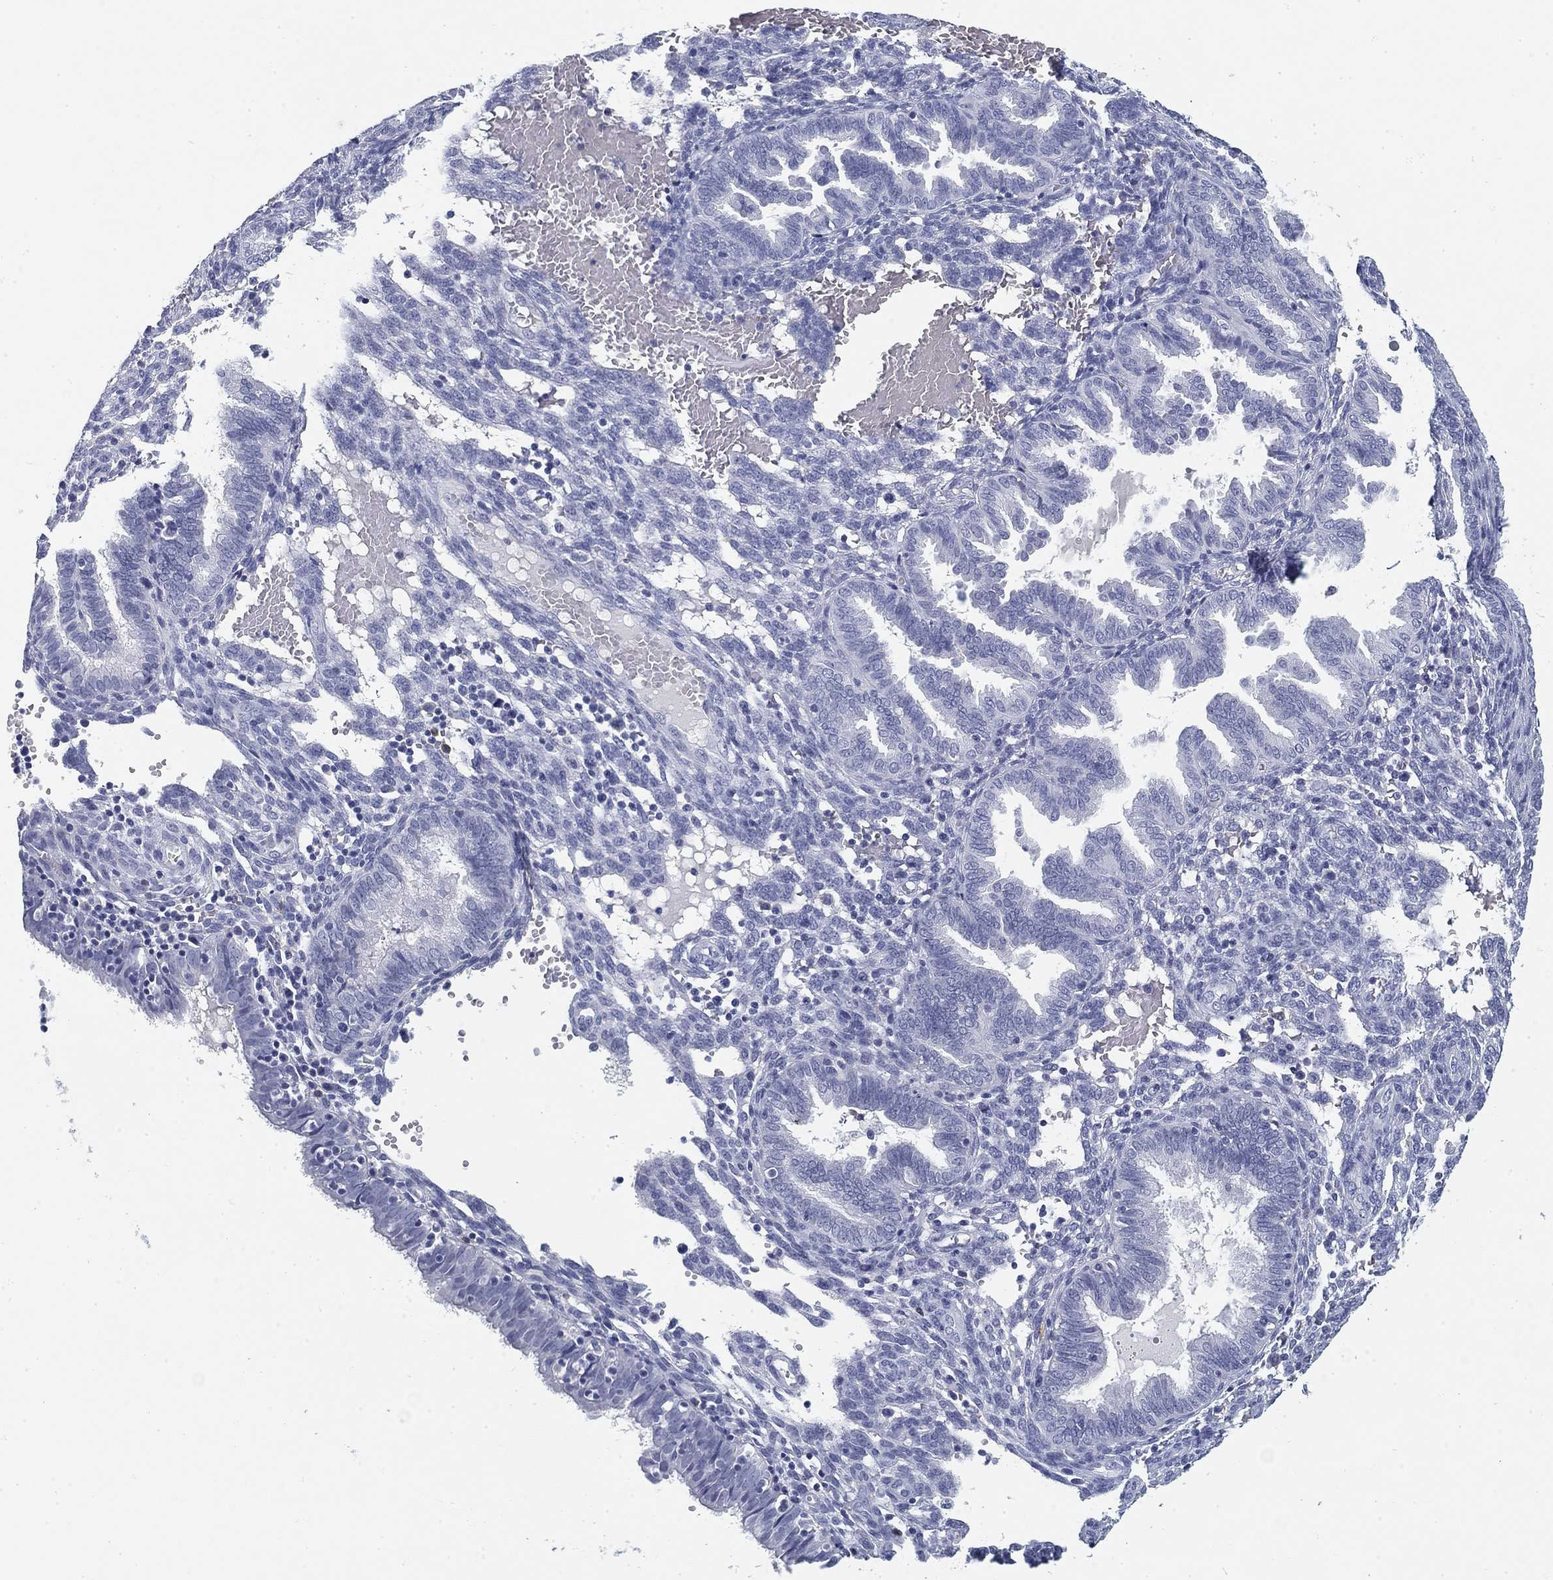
{"staining": {"intensity": "negative", "quantity": "none", "location": "none"}, "tissue": "endometrium", "cell_type": "Cells in endometrial stroma", "image_type": "normal", "snomed": [{"axis": "morphology", "description": "Normal tissue, NOS"}, {"axis": "topography", "description": "Endometrium"}], "caption": "An IHC photomicrograph of unremarkable endometrium is shown. There is no staining in cells in endometrial stroma of endometrium. Brightfield microscopy of immunohistochemistry stained with DAB (3,3'-diaminobenzidine) (brown) and hematoxylin (blue), captured at high magnification.", "gene": "CD79B", "patient": {"sex": "female", "age": 42}}